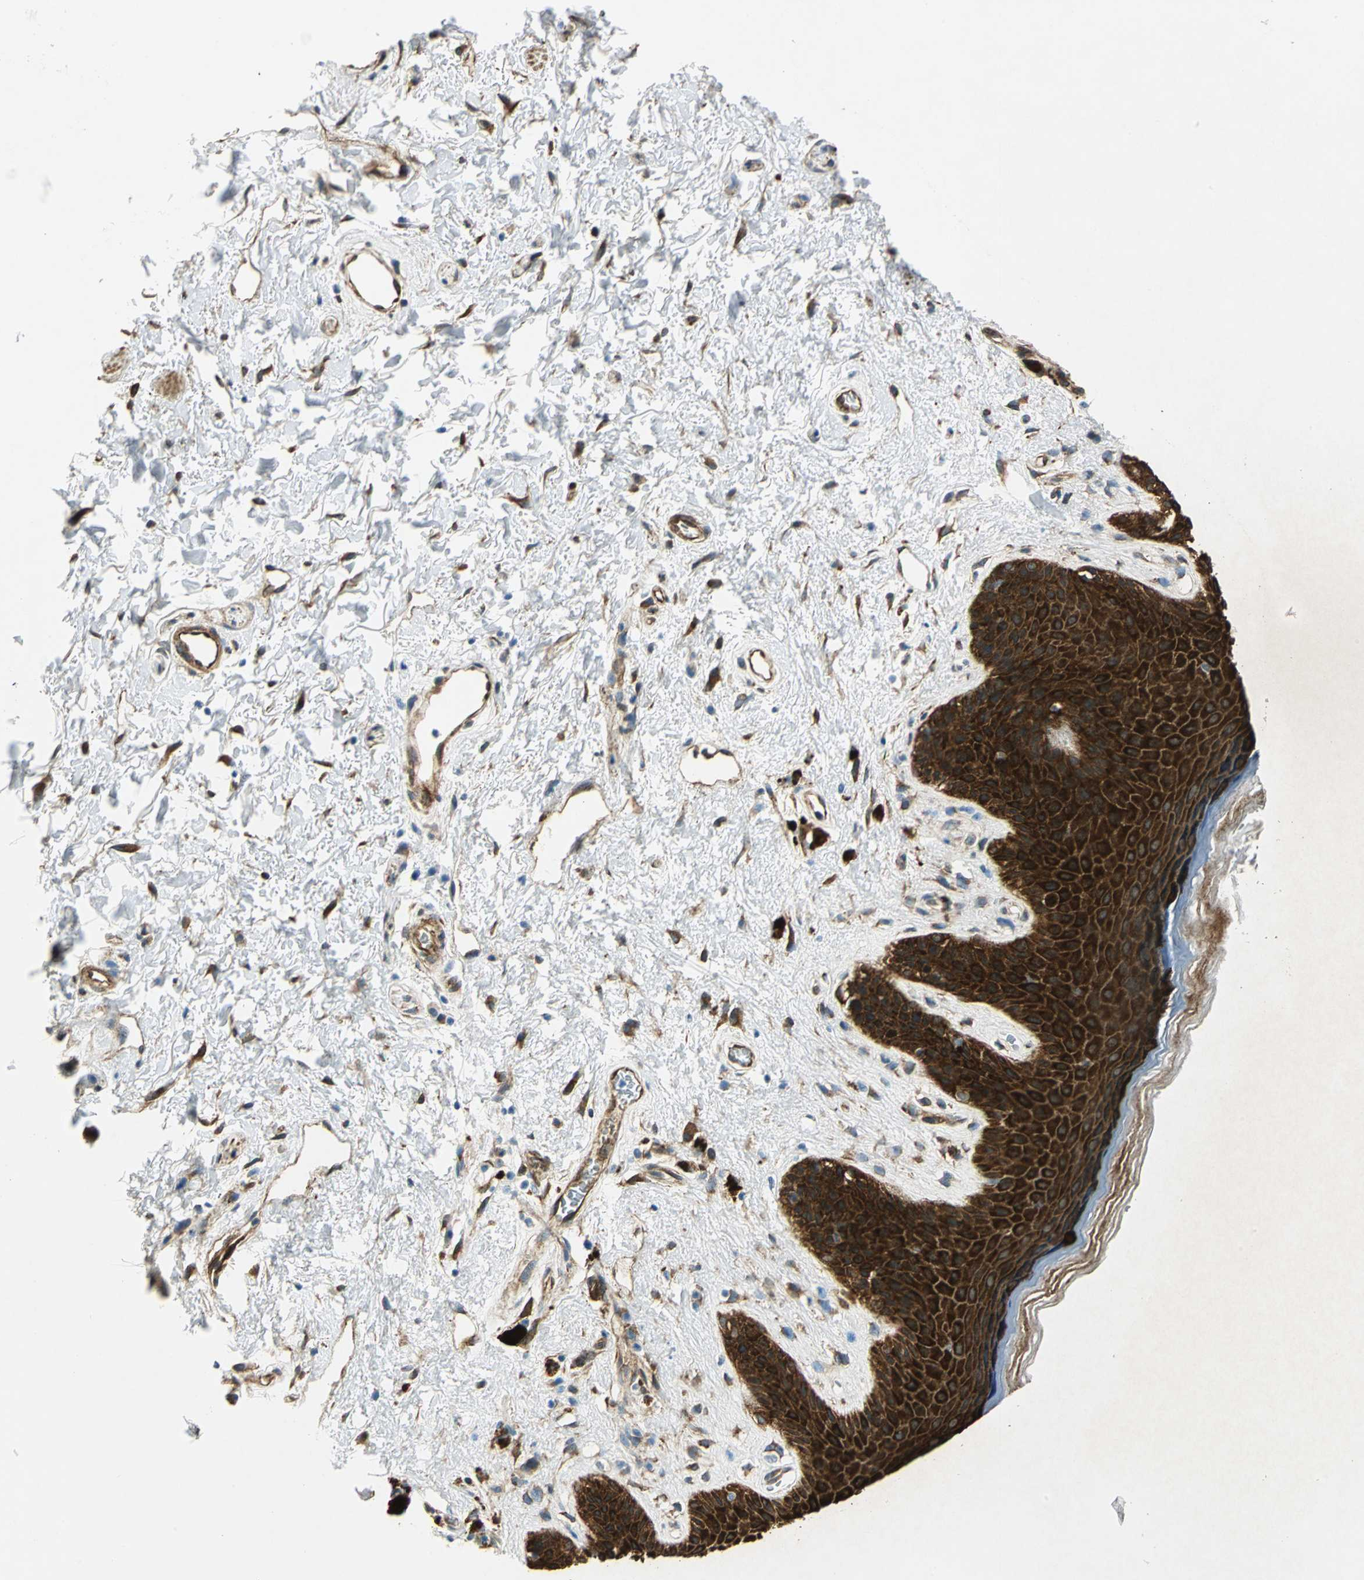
{"staining": {"intensity": "strong", "quantity": ">75%", "location": "cytoplasmic/membranous"}, "tissue": "skin", "cell_type": "Epidermal cells", "image_type": "normal", "snomed": [{"axis": "morphology", "description": "Normal tissue, NOS"}, {"axis": "topography", "description": "Anal"}], "caption": "This photomicrograph displays immunohistochemistry staining of normal human skin, with high strong cytoplasmic/membranous expression in about >75% of epidermal cells.", "gene": "HSPB1", "patient": {"sex": "female", "age": 46}}